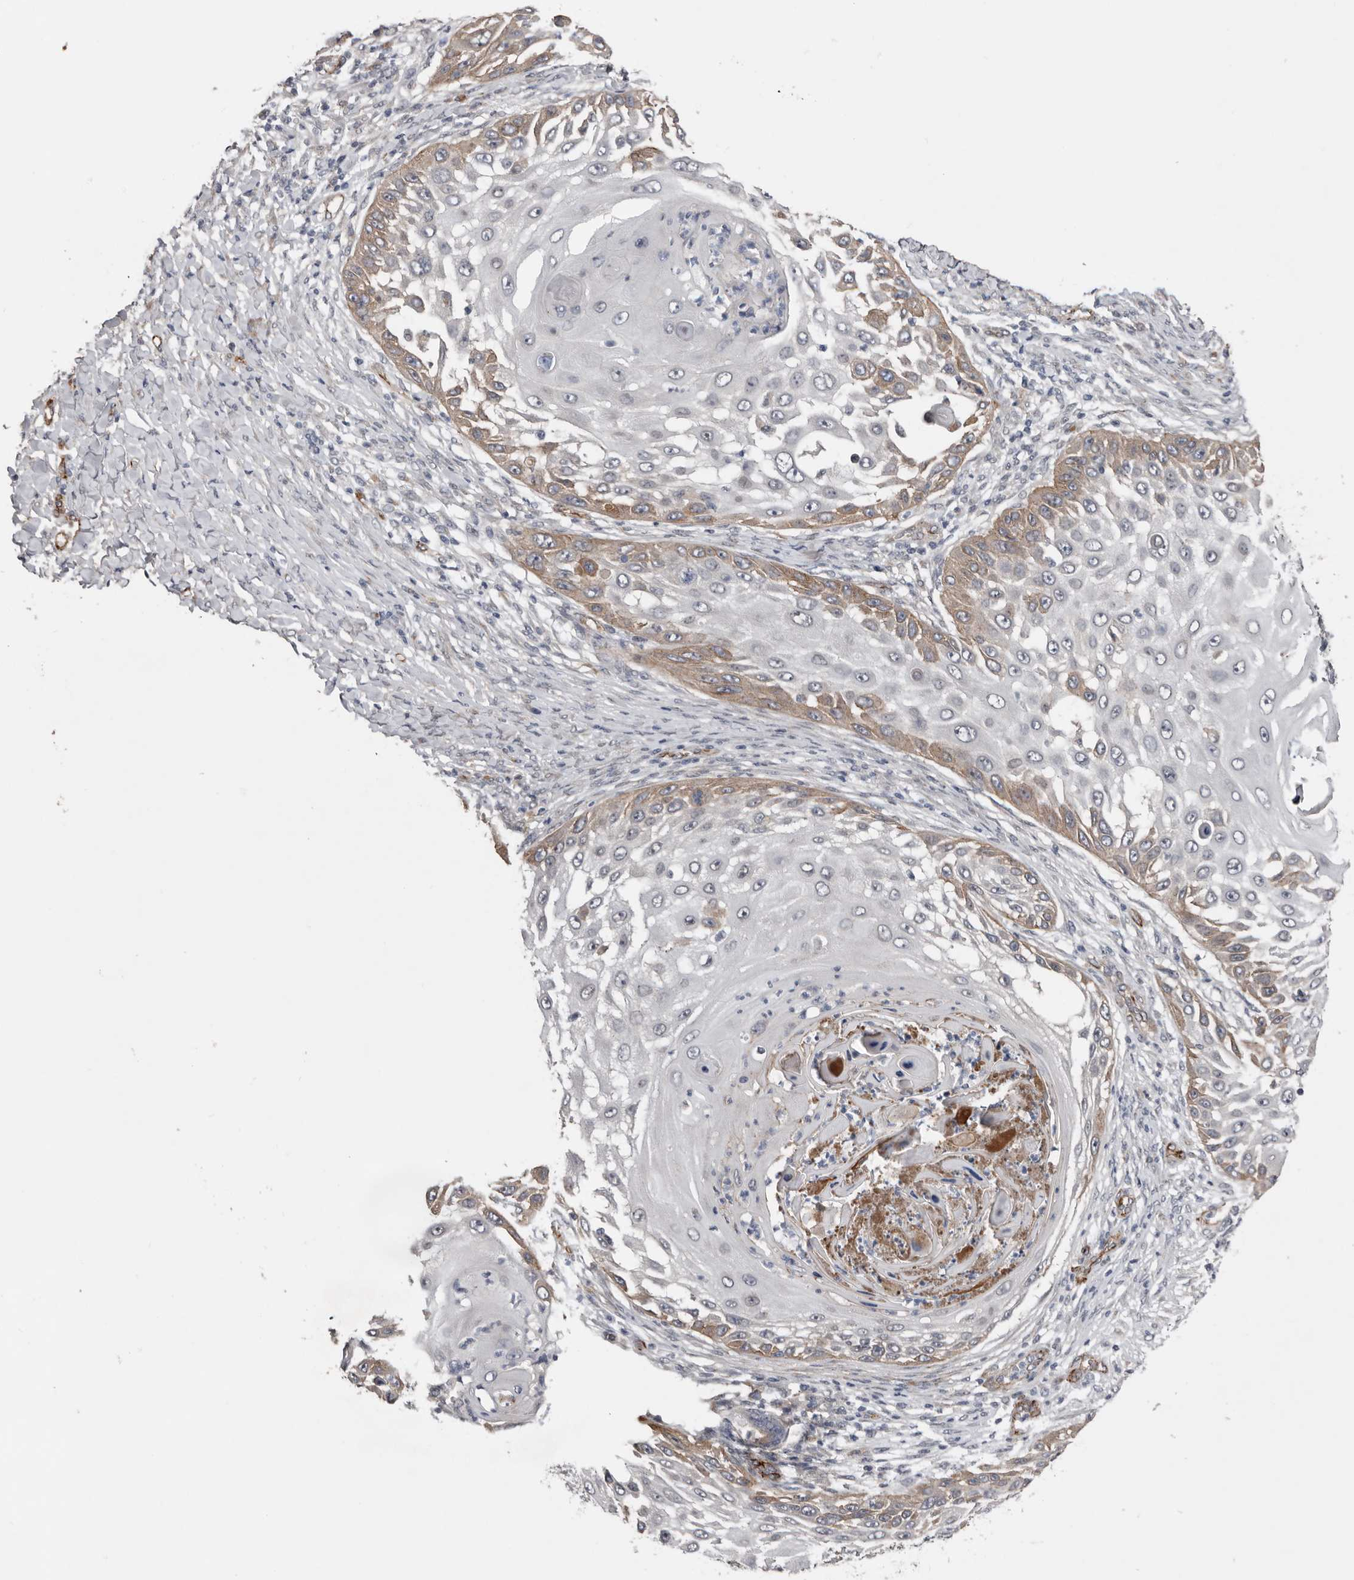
{"staining": {"intensity": "moderate", "quantity": "25%-75%", "location": "cytoplasmic/membranous"}, "tissue": "skin cancer", "cell_type": "Tumor cells", "image_type": "cancer", "snomed": [{"axis": "morphology", "description": "Squamous cell carcinoma, NOS"}, {"axis": "topography", "description": "Skin"}], "caption": "Skin cancer stained with a protein marker exhibits moderate staining in tumor cells.", "gene": "RANBP17", "patient": {"sex": "female", "age": 44}}